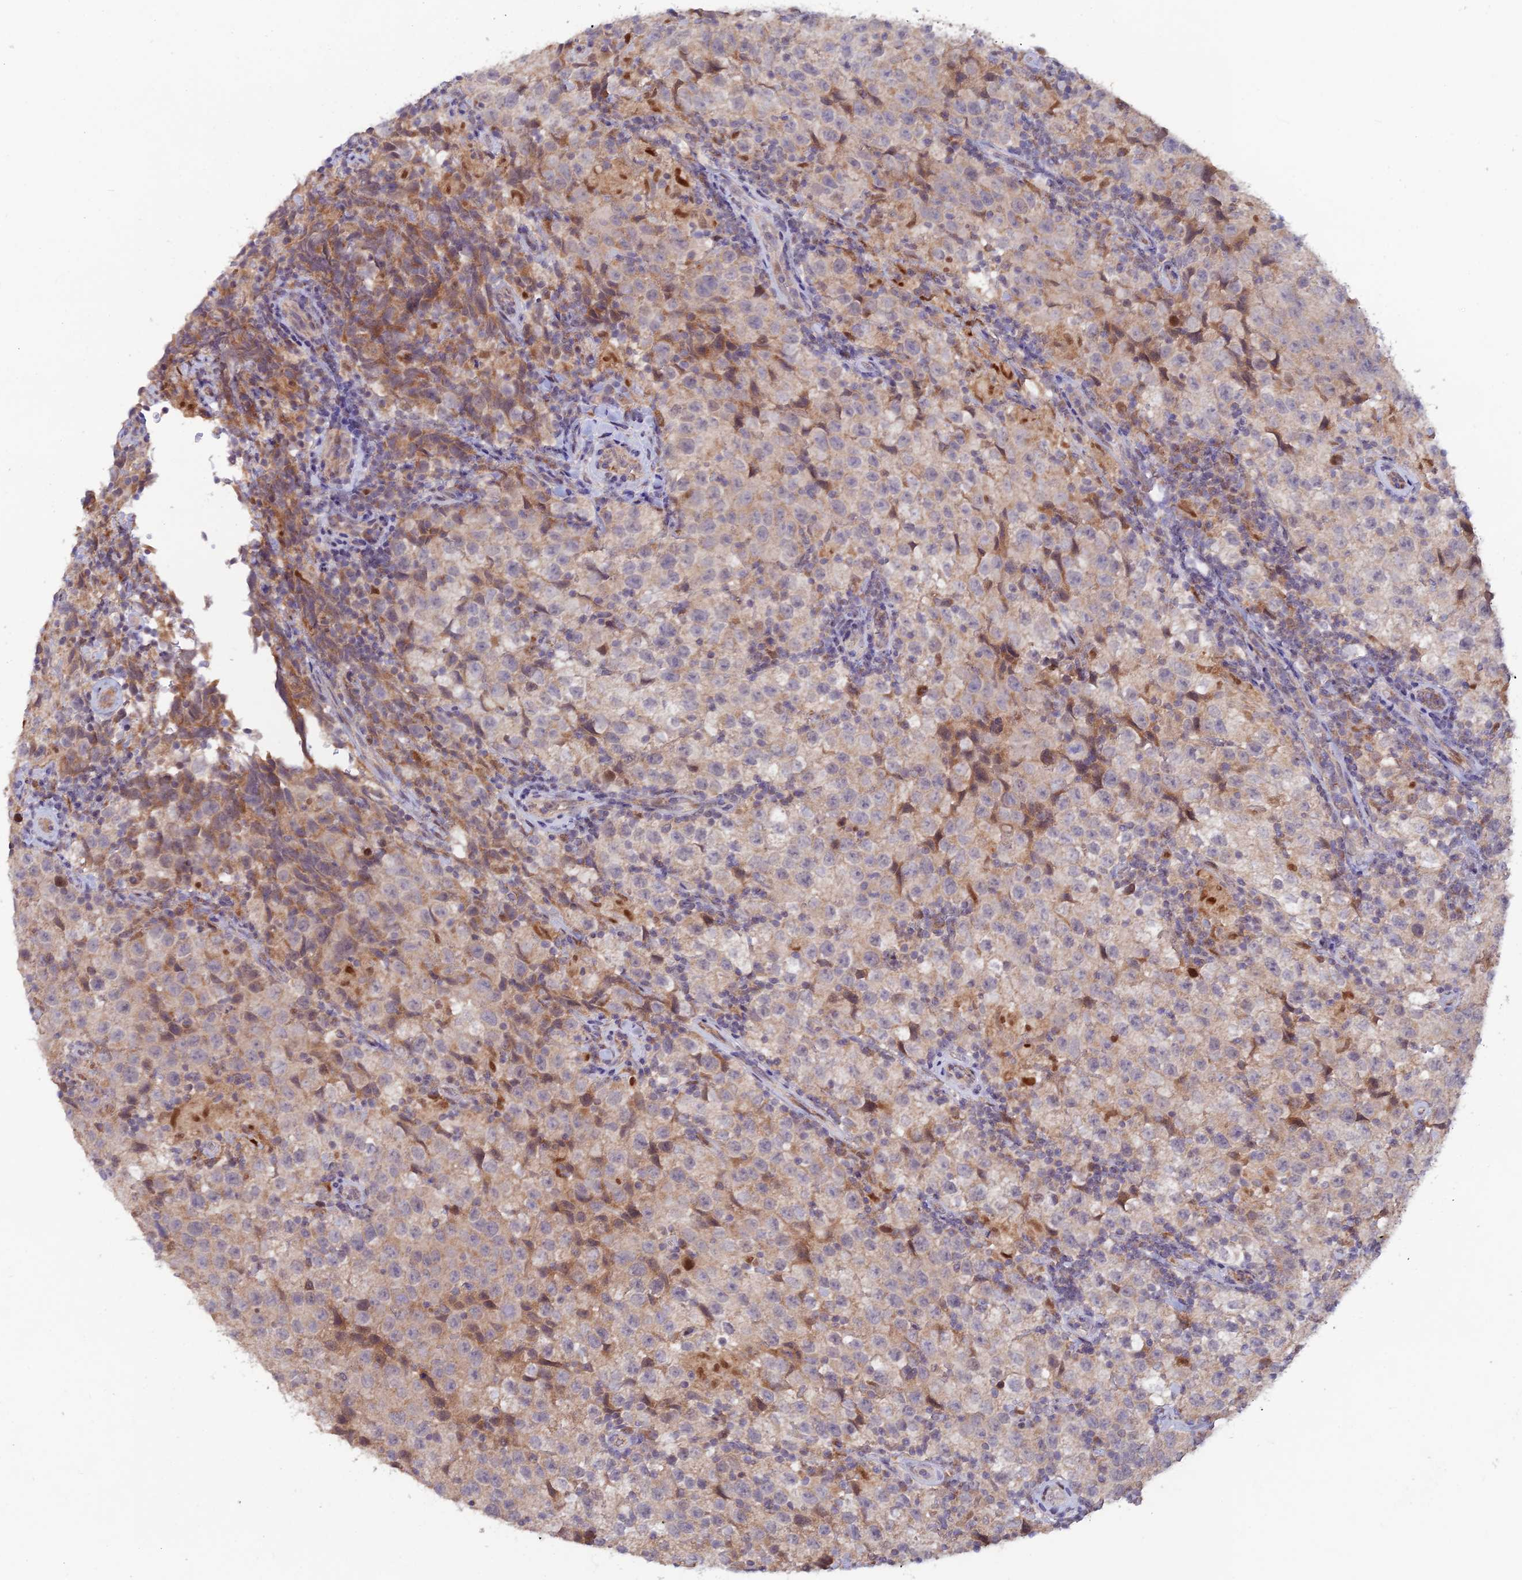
{"staining": {"intensity": "weak", "quantity": "<25%", "location": "cytoplasmic/membranous"}, "tissue": "testis cancer", "cell_type": "Tumor cells", "image_type": "cancer", "snomed": [{"axis": "morphology", "description": "Seminoma, NOS"}, {"axis": "morphology", "description": "Carcinoma, Embryonal, NOS"}, {"axis": "topography", "description": "Testis"}], "caption": "A photomicrograph of human seminoma (testis) is negative for staining in tumor cells.", "gene": "FASTKD5", "patient": {"sex": "male", "age": 41}}